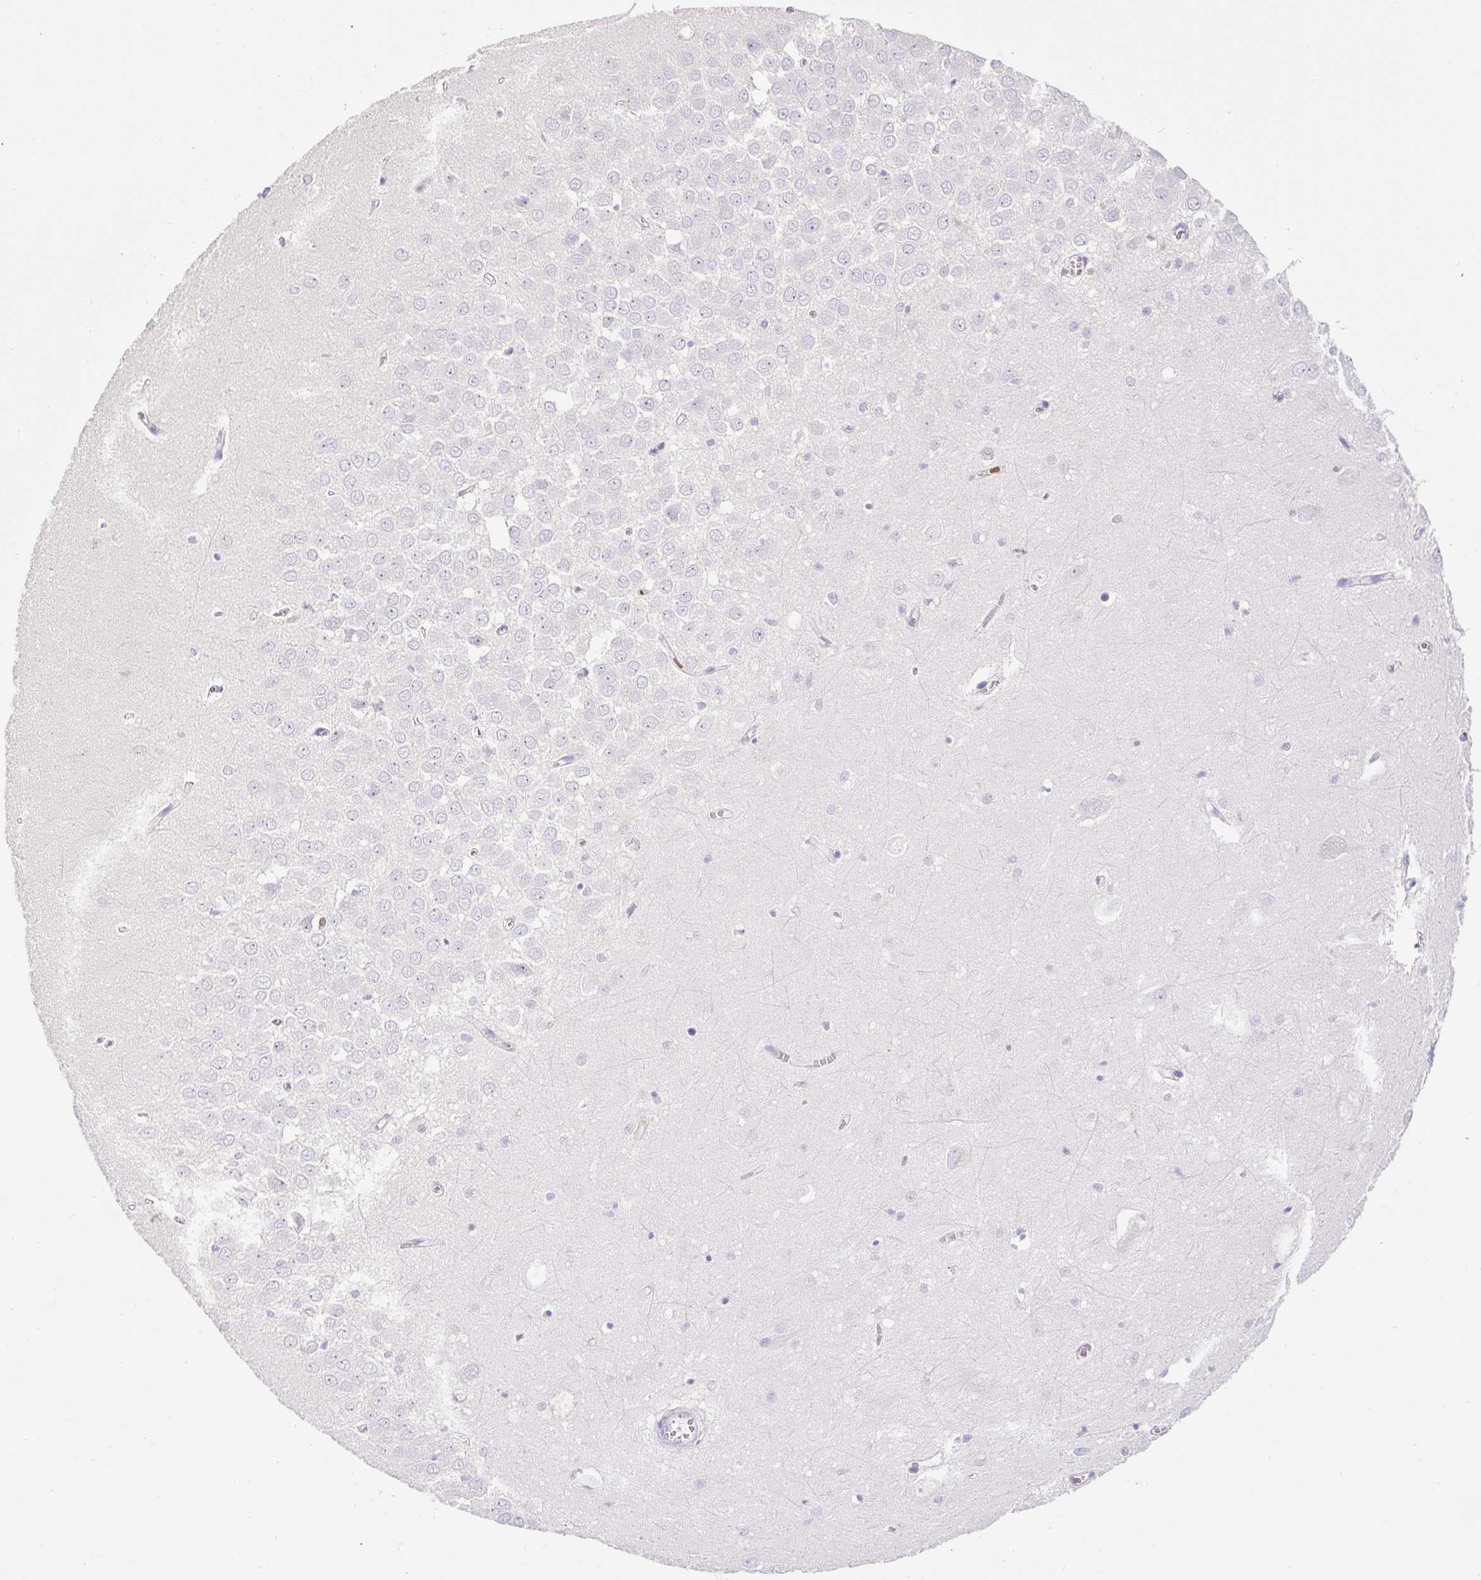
{"staining": {"intensity": "moderate", "quantity": "<25%", "location": "cytoplasmic/membranous"}, "tissue": "hippocampus", "cell_type": "Glial cells", "image_type": "normal", "snomed": [{"axis": "morphology", "description": "Normal tissue, NOS"}, {"axis": "topography", "description": "Hippocampus"}], "caption": "A micrograph of human hippocampus stained for a protein exhibits moderate cytoplasmic/membranous brown staining in glial cells. Using DAB (brown) and hematoxylin (blue) stains, captured at high magnification using brightfield microscopy.", "gene": "FAM228B", "patient": {"sex": "female", "age": 64}}